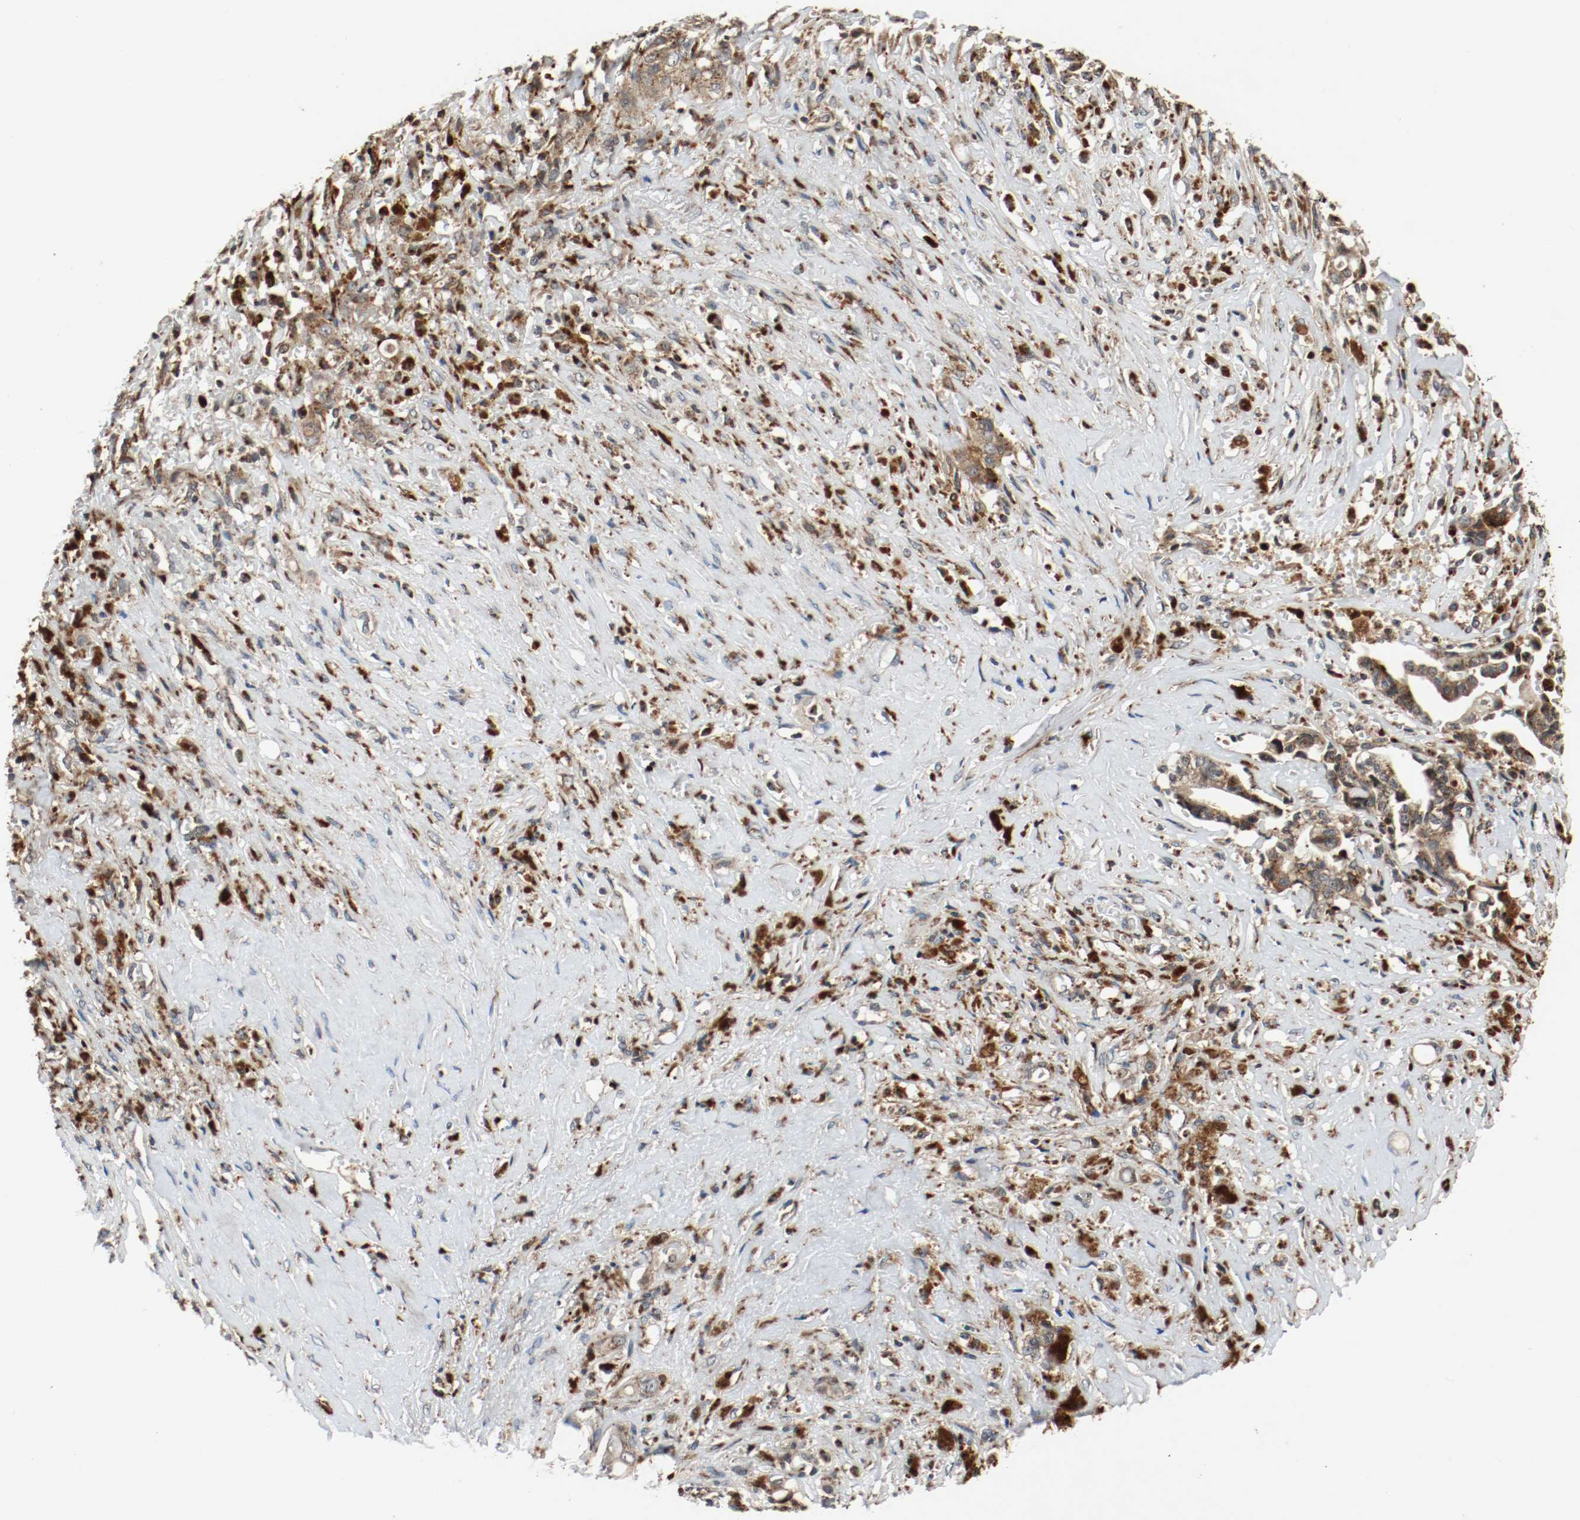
{"staining": {"intensity": "moderate", "quantity": ">75%", "location": "cytoplasmic/membranous"}, "tissue": "liver cancer", "cell_type": "Tumor cells", "image_type": "cancer", "snomed": [{"axis": "morphology", "description": "Cholangiocarcinoma"}, {"axis": "topography", "description": "Liver"}], "caption": "Human liver cholangiocarcinoma stained with a brown dye demonstrates moderate cytoplasmic/membranous positive staining in about >75% of tumor cells.", "gene": "LAMP2", "patient": {"sex": "female", "age": 70}}